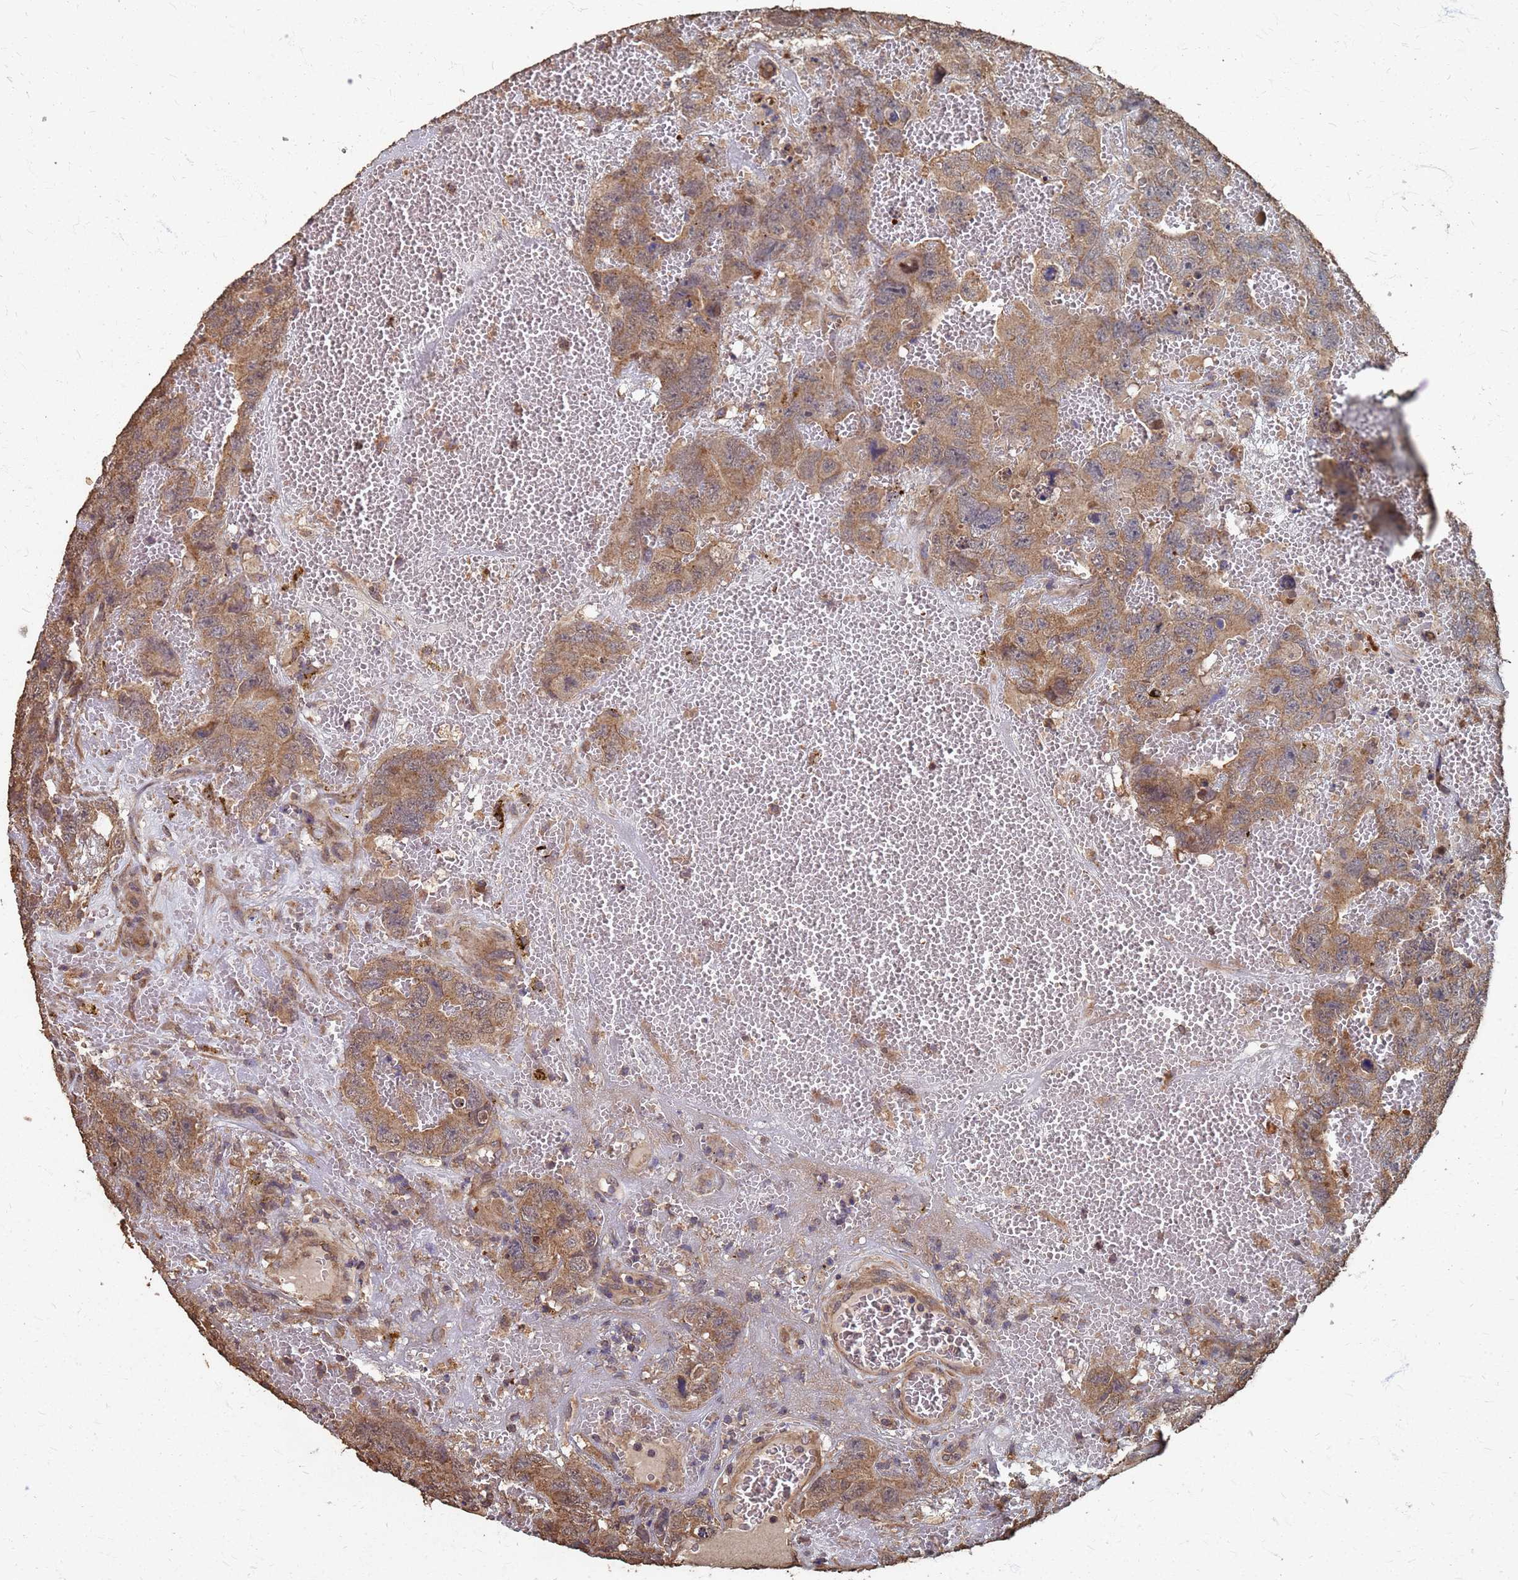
{"staining": {"intensity": "moderate", "quantity": ">75%", "location": "cytoplasmic/membranous"}, "tissue": "testis cancer", "cell_type": "Tumor cells", "image_type": "cancer", "snomed": [{"axis": "morphology", "description": "Carcinoma, Embryonal, NOS"}, {"axis": "topography", "description": "Testis"}], "caption": "Protein expression analysis of human testis embryonal carcinoma reveals moderate cytoplasmic/membranous positivity in approximately >75% of tumor cells. (DAB (3,3'-diaminobenzidine) IHC with brightfield microscopy, high magnification).", "gene": "DPH5", "patient": {"sex": "male", "age": 45}}